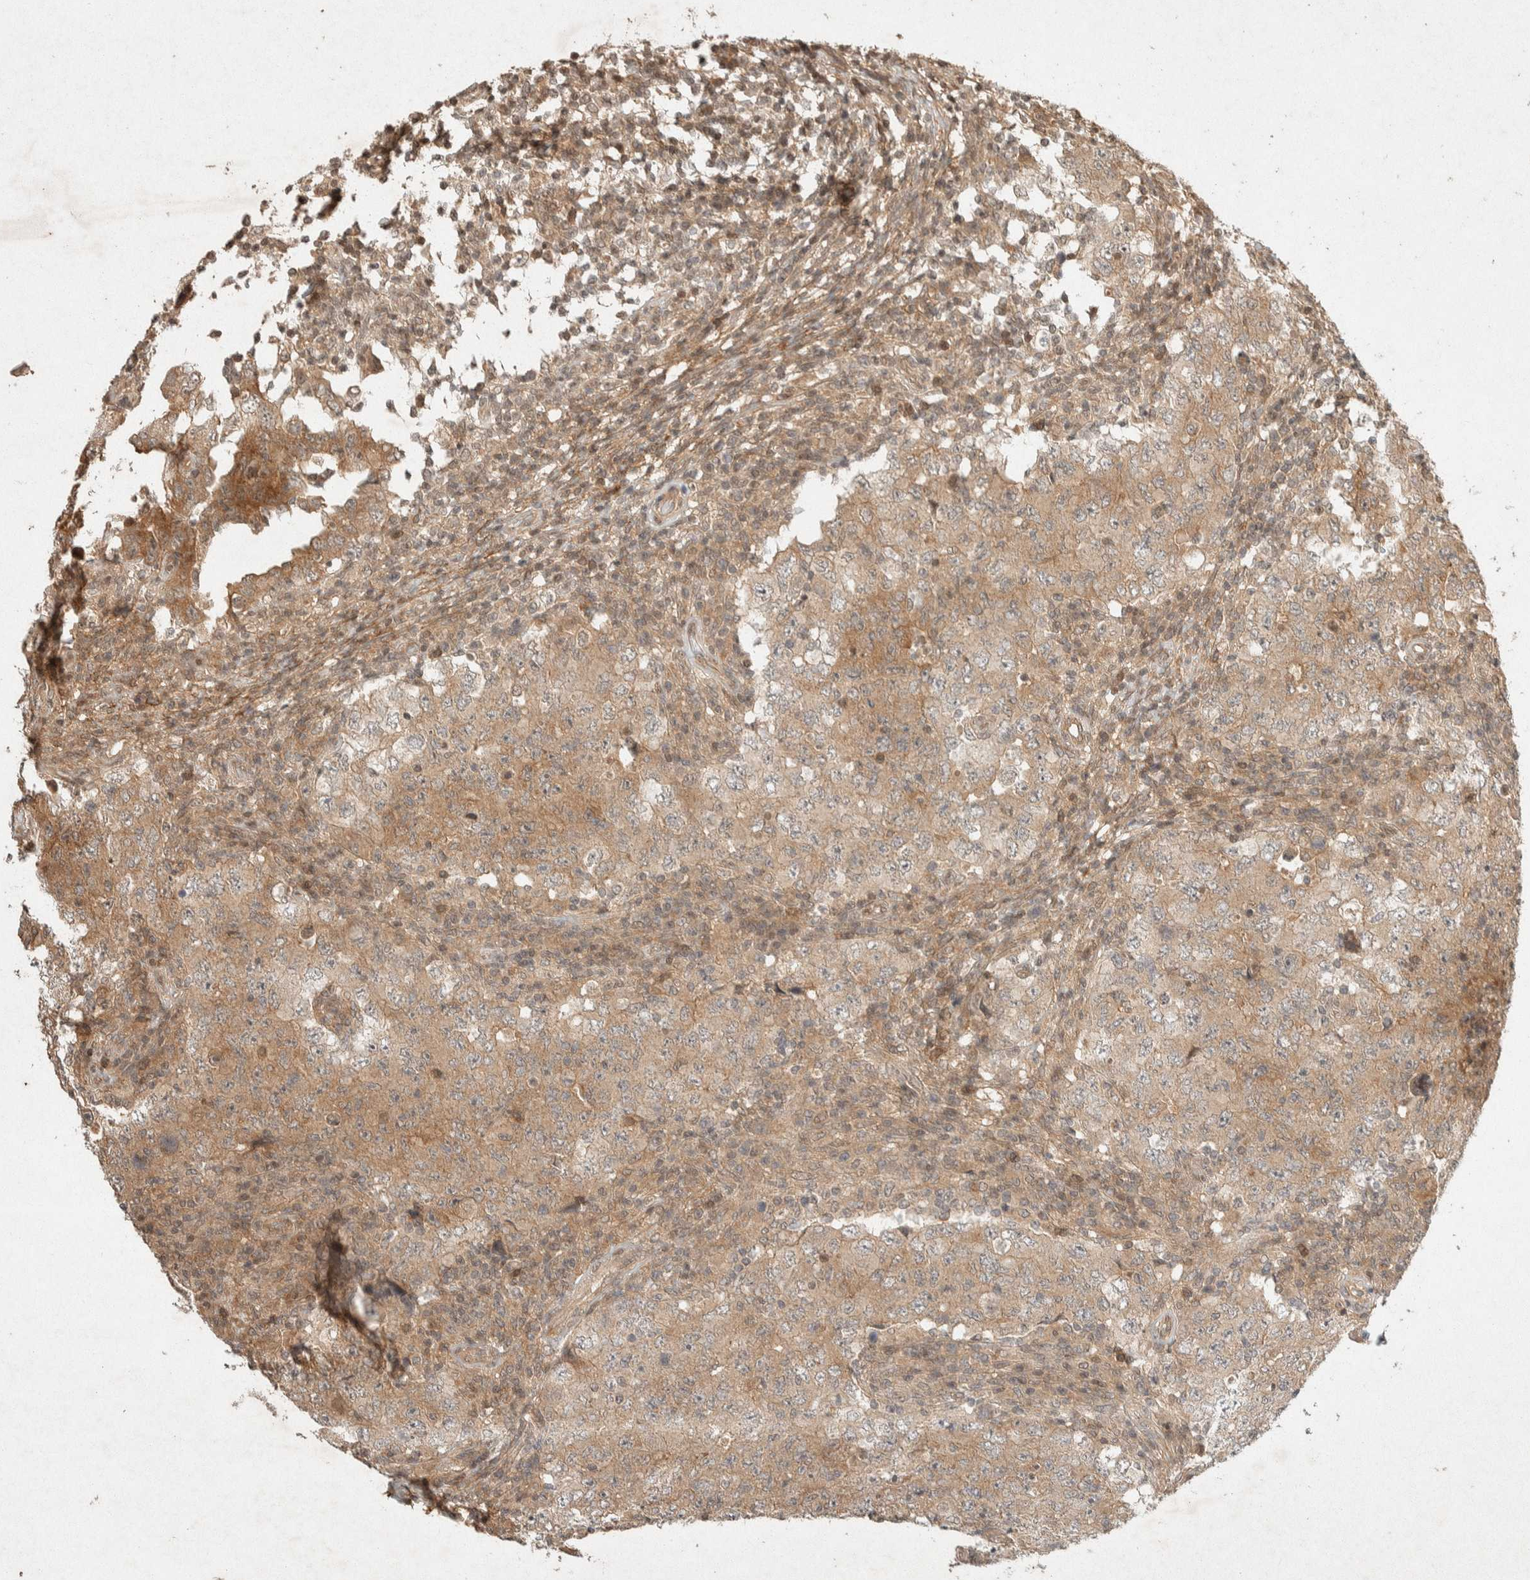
{"staining": {"intensity": "moderate", "quantity": ">75%", "location": "cytoplasmic/membranous"}, "tissue": "testis cancer", "cell_type": "Tumor cells", "image_type": "cancer", "snomed": [{"axis": "morphology", "description": "Carcinoma, Embryonal, NOS"}, {"axis": "topography", "description": "Testis"}], "caption": "DAB immunohistochemical staining of testis cancer reveals moderate cytoplasmic/membranous protein staining in about >75% of tumor cells.", "gene": "THRA", "patient": {"sex": "male", "age": 26}}